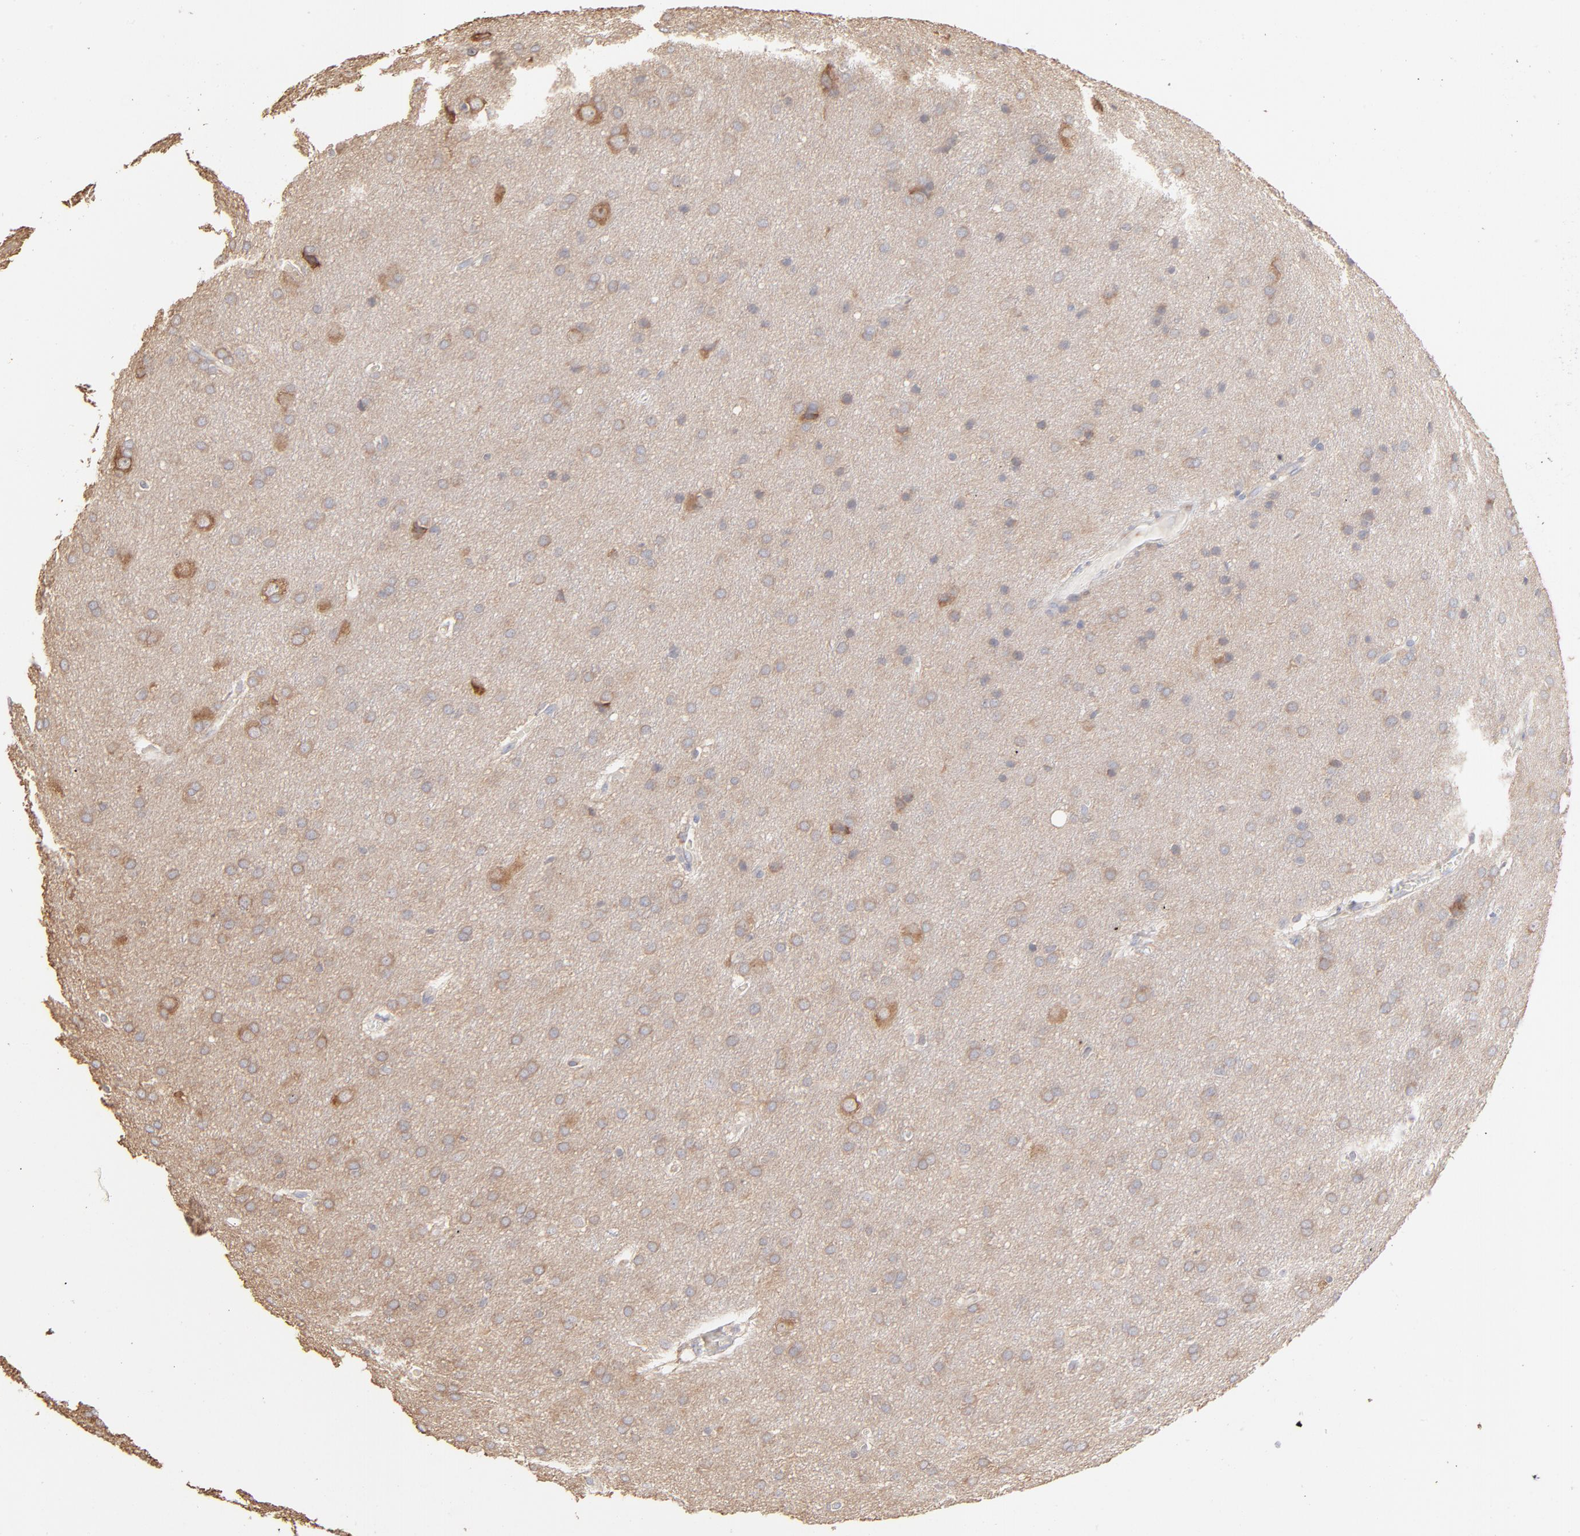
{"staining": {"intensity": "moderate", "quantity": "25%-75%", "location": "cytoplasmic/membranous"}, "tissue": "glioma", "cell_type": "Tumor cells", "image_type": "cancer", "snomed": [{"axis": "morphology", "description": "Glioma, malignant, Low grade"}, {"axis": "topography", "description": "Brain"}], "caption": "Malignant glioma (low-grade) stained with a protein marker exhibits moderate staining in tumor cells.", "gene": "RPS21", "patient": {"sex": "female", "age": 32}}